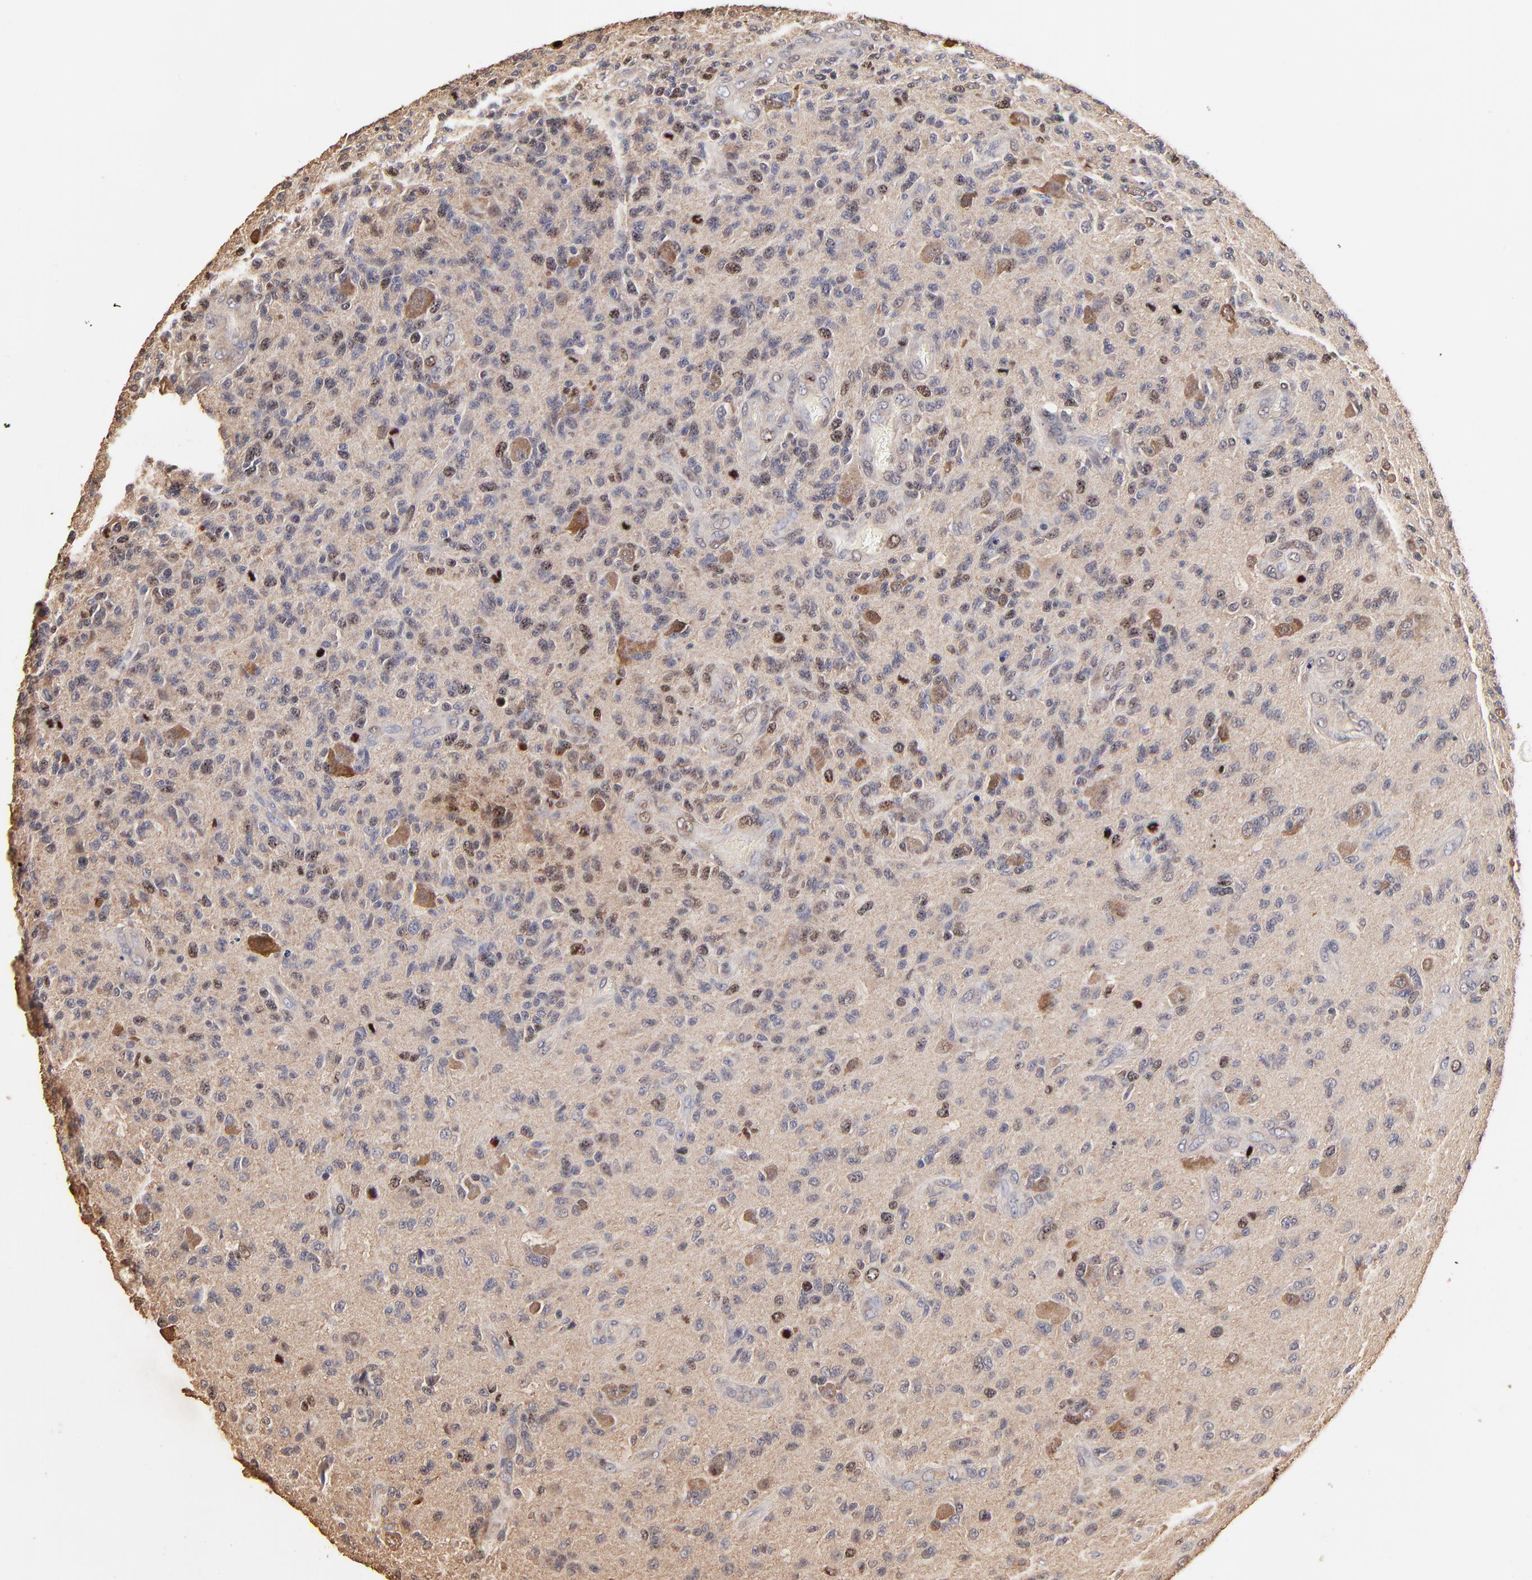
{"staining": {"intensity": "weak", "quantity": "25%-75%", "location": "nuclear"}, "tissue": "glioma", "cell_type": "Tumor cells", "image_type": "cancer", "snomed": [{"axis": "morphology", "description": "Glioma, malignant, High grade"}, {"axis": "topography", "description": "Brain"}], "caption": "The immunohistochemical stain labels weak nuclear staining in tumor cells of glioma tissue.", "gene": "BIRC5", "patient": {"sex": "male", "age": 36}}